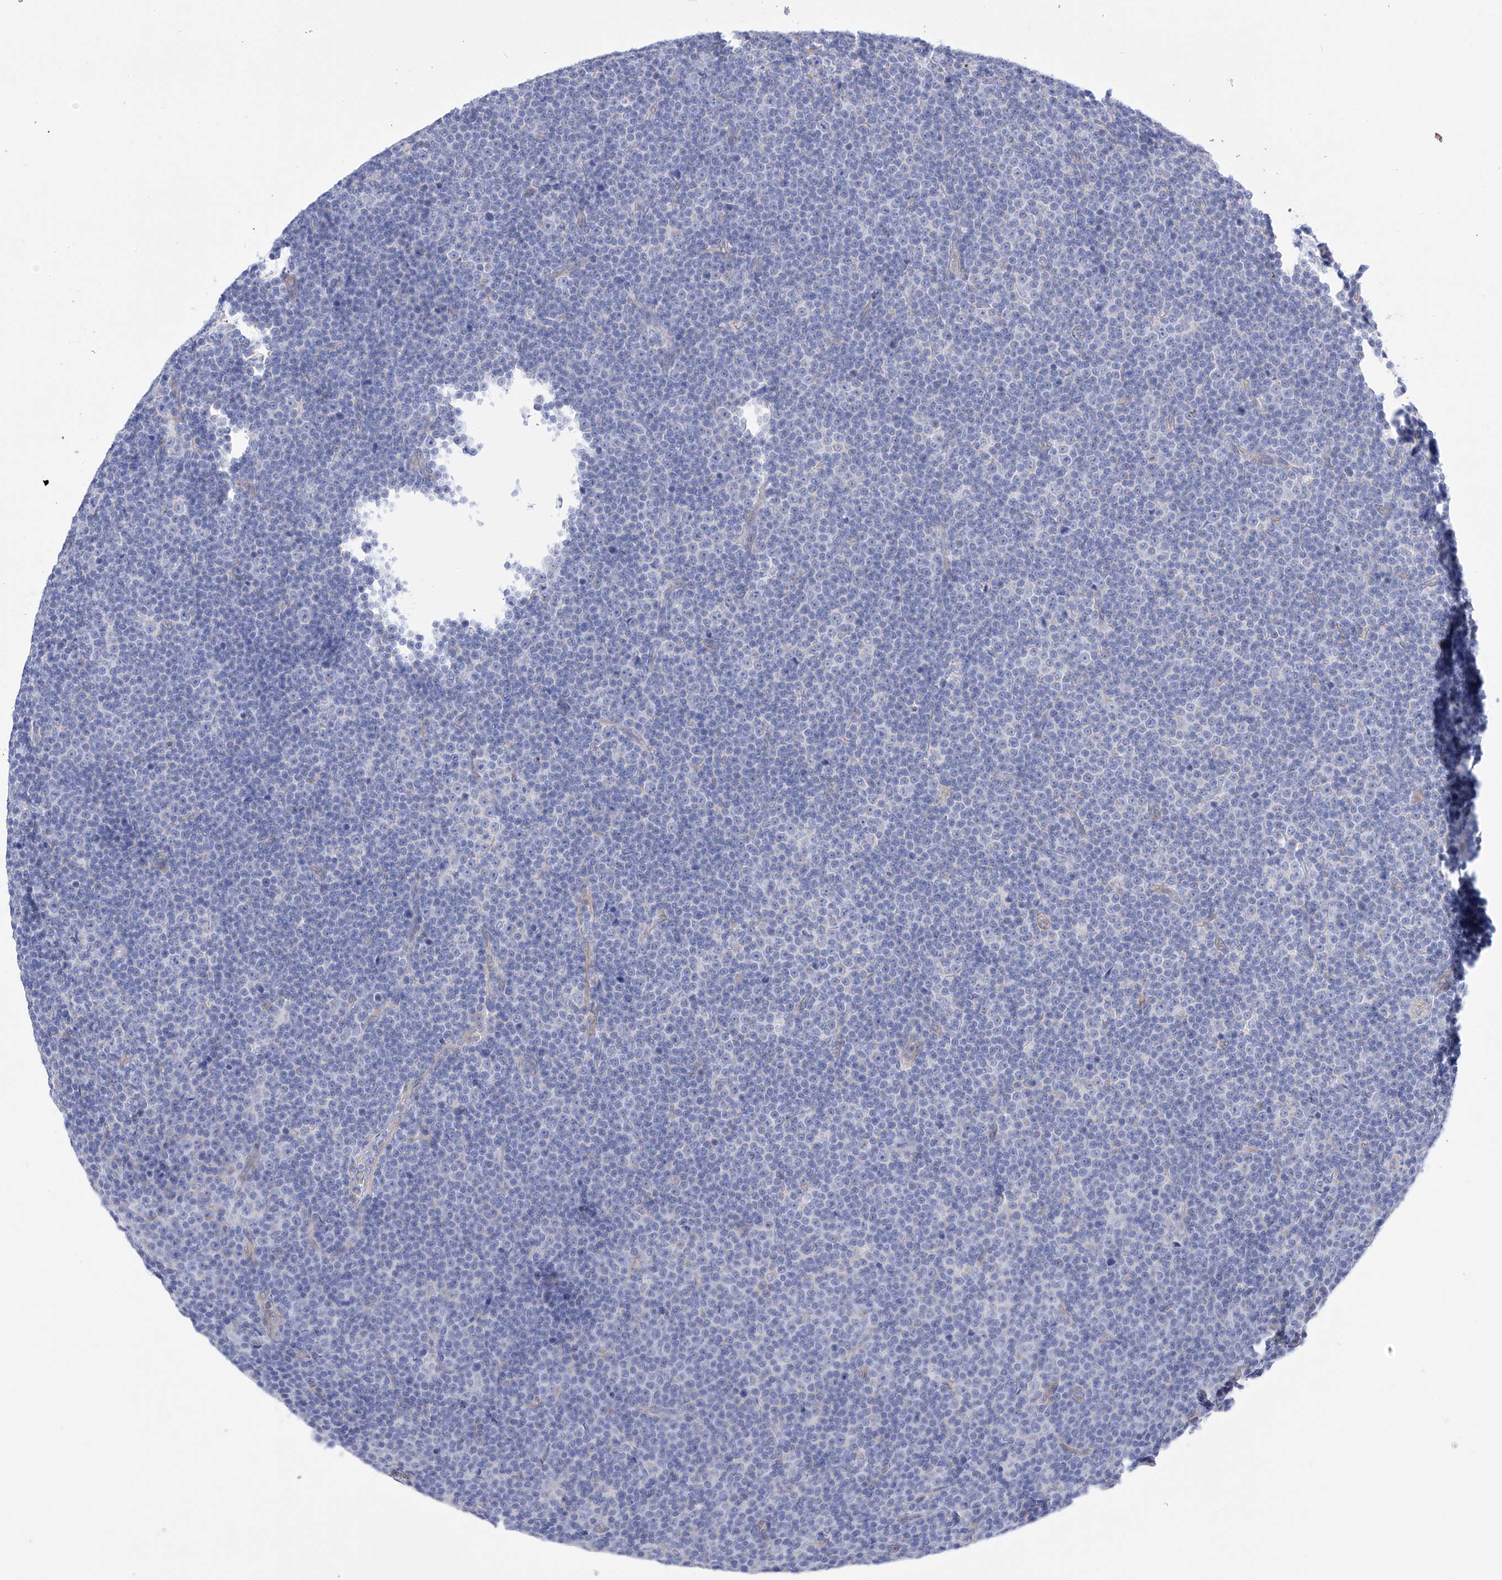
{"staining": {"intensity": "negative", "quantity": "none", "location": "none"}, "tissue": "lymphoma", "cell_type": "Tumor cells", "image_type": "cancer", "snomed": [{"axis": "morphology", "description": "Malignant lymphoma, non-Hodgkin's type, Low grade"}, {"axis": "topography", "description": "Lymph node"}], "caption": "Malignant lymphoma, non-Hodgkin's type (low-grade) was stained to show a protein in brown. There is no significant positivity in tumor cells.", "gene": "FLG", "patient": {"sex": "female", "age": 67}}